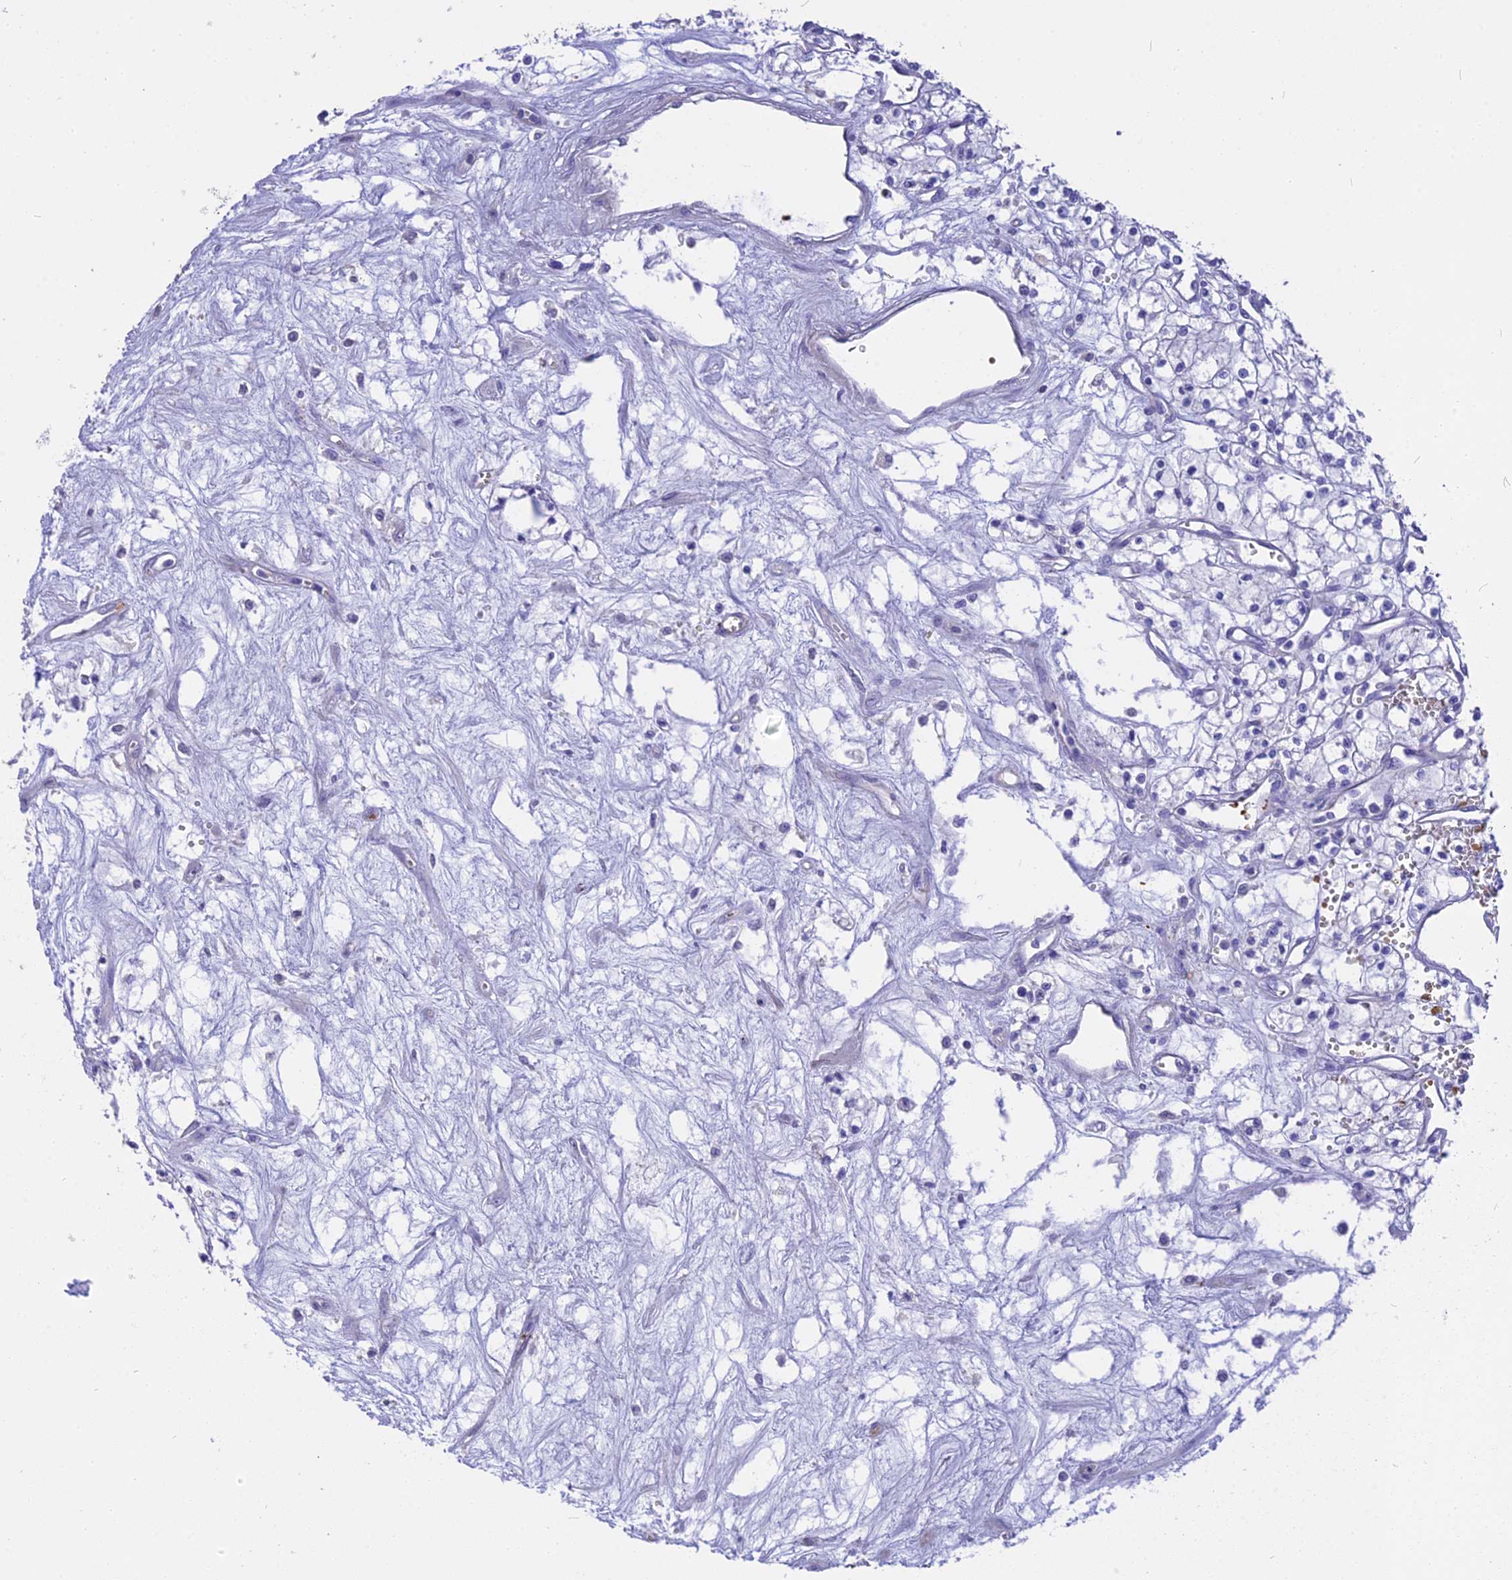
{"staining": {"intensity": "negative", "quantity": "none", "location": "none"}, "tissue": "renal cancer", "cell_type": "Tumor cells", "image_type": "cancer", "snomed": [{"axis": "morphology", "description": "Adenocarcinoma, NOS"}, {"axis": "topography", "description": "Kidney"}], "caption": "This is an immunohistochemistry photomicrograph of renal adenocarcinoma. There is no staining in tumor cells.", "gene": "TNNC2", "patient": {"sex": "male", "age": 59}}